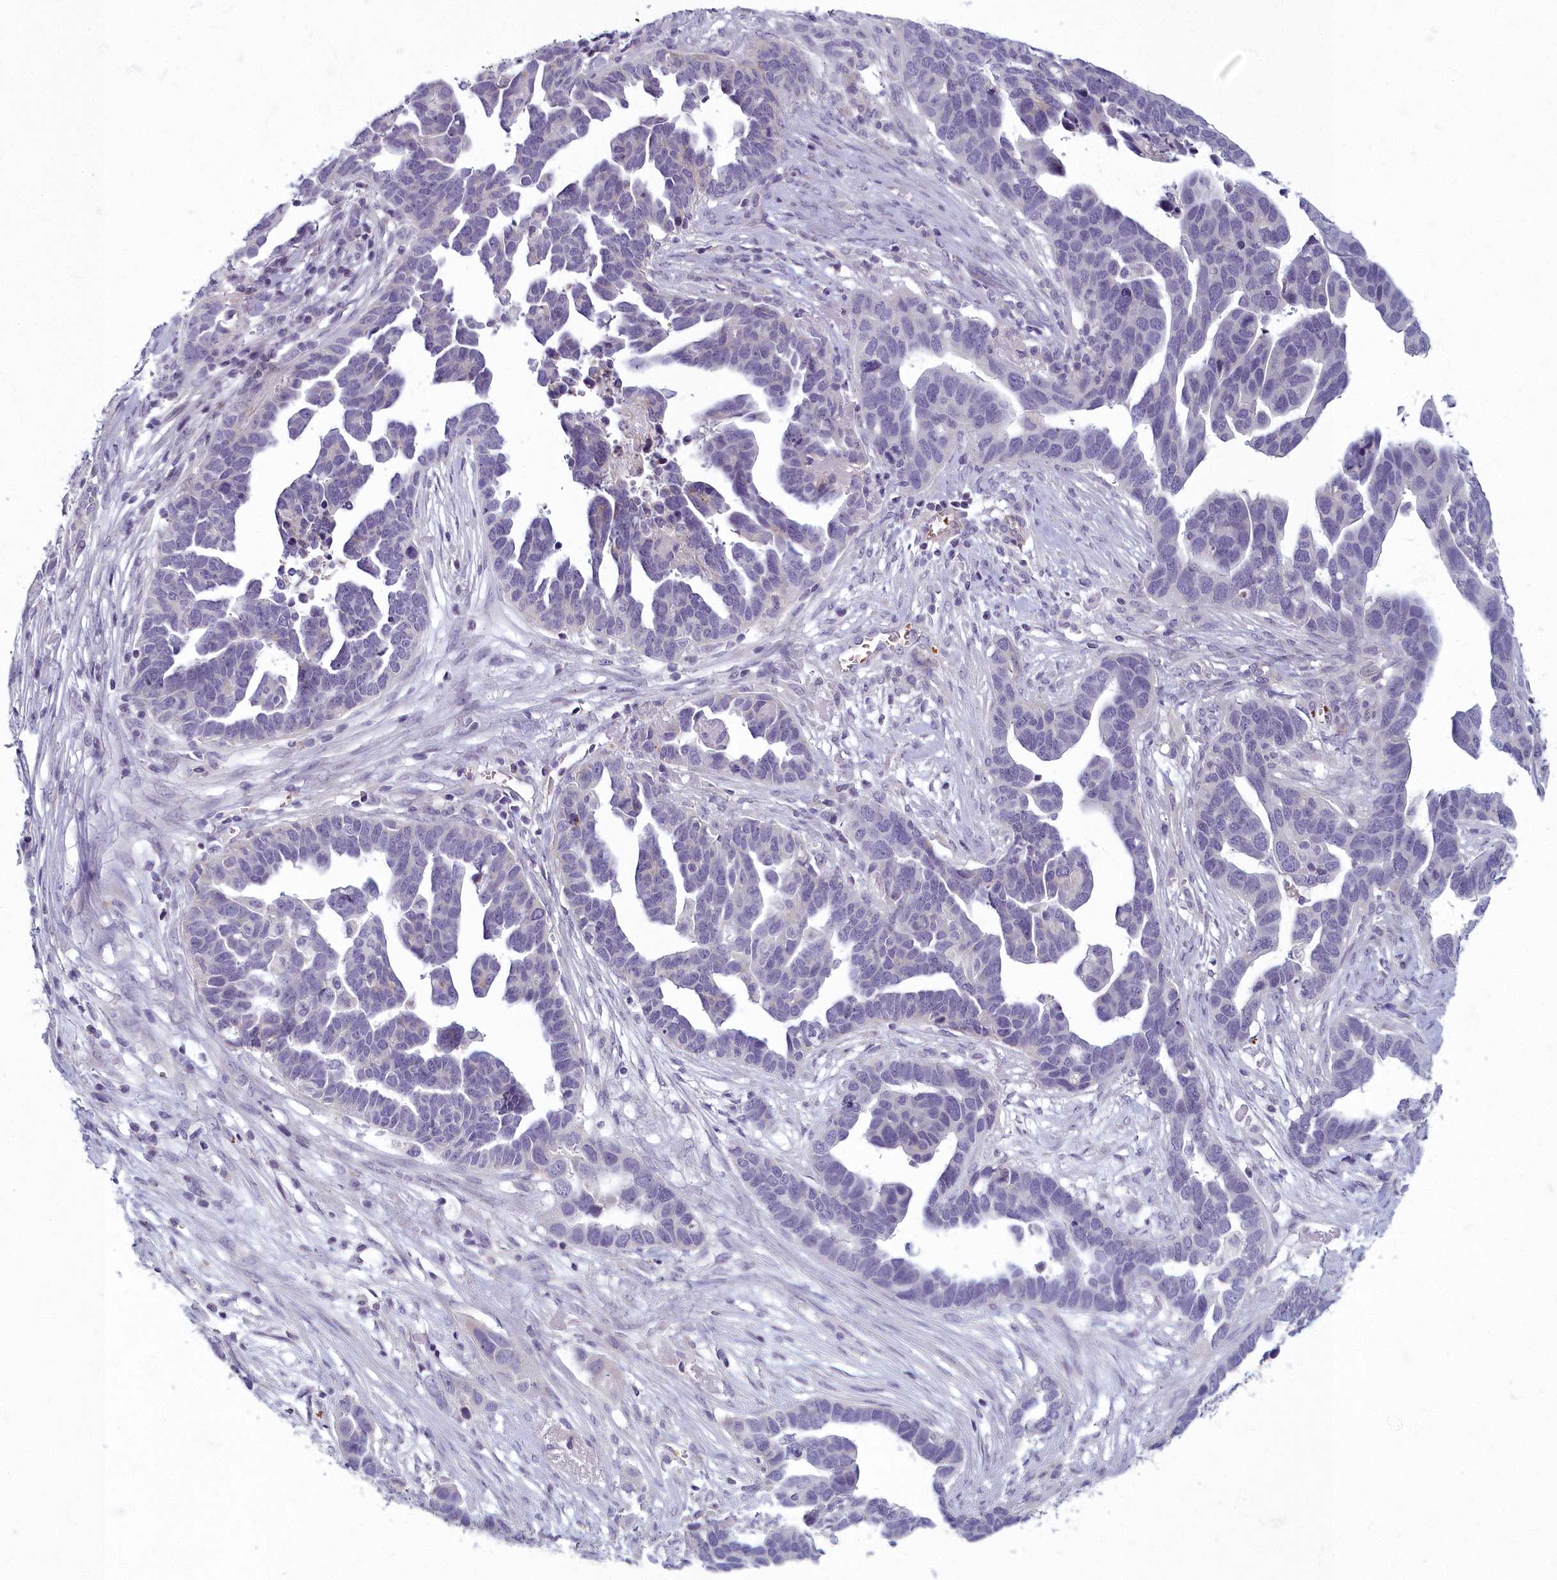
{"staining": {"intensity": "negative", "quantity": "none", "location": "none"}, "tissue": "ovarian cancer", "cell_type": "Tumor cells", "image_type": "cancer", "snomed": [{"axis": "morphology", "description": "Cystadenocarcinoma, serous, NOS"}, {"axis": "topography", "description": "Ovary"}], "caption": "High power microscopy histopathology image of an immunohistochemistry histopathology image of serous cystadenocarcinoma (ovarian), revealing no significant positivity in tumor cells.", "gene": "ARL15", "patient": {"sex": "female", "age": 54}}